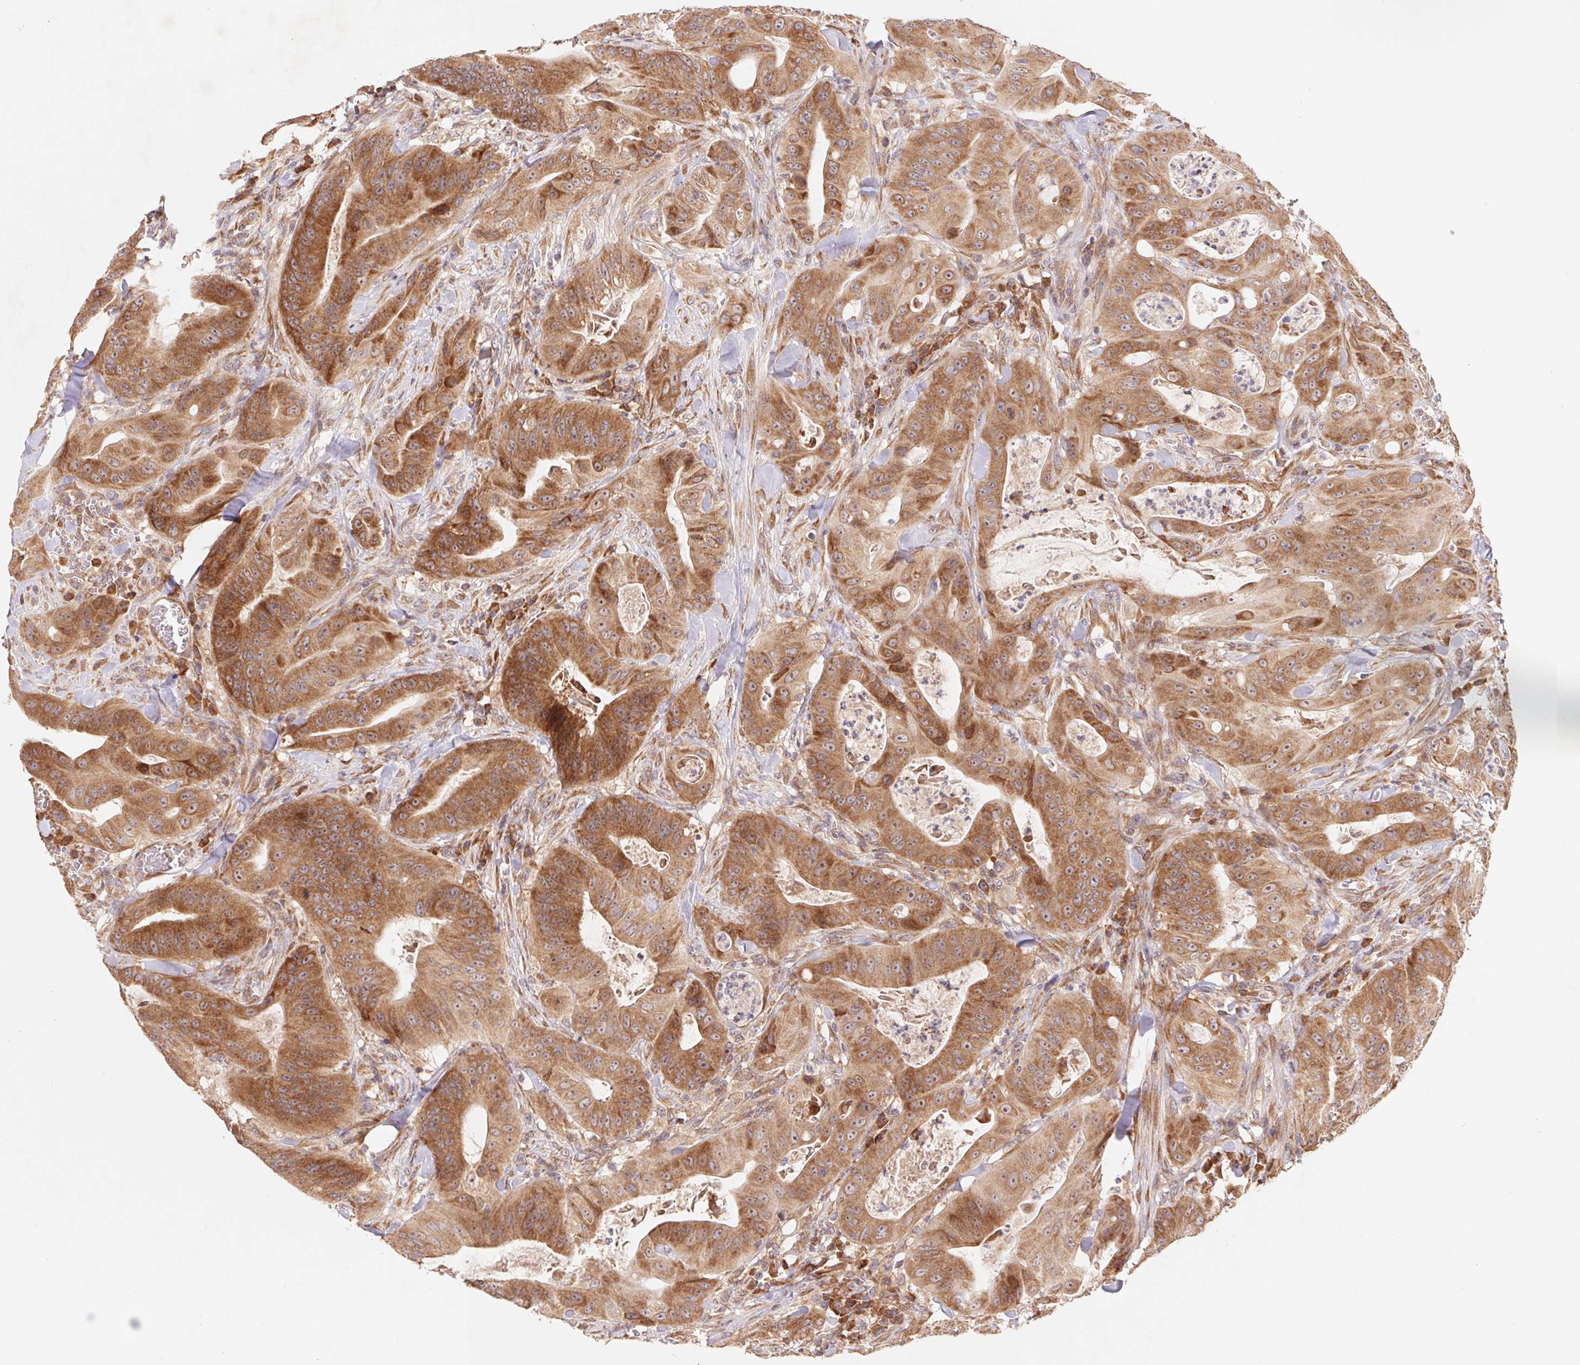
{"staining": {"intensity": "moderate", "quantity": ">75%", "location": "cytoplasmic/membranous"}, "tissue": "colorectal cancer", "cell_type": "Tumor cells", "image_type": "cancer", "snomed": [{"axis": "morphology", "description": "Adenocarcinoma, NOS"}, {"axis": "topography", "description": "Colon"}], "caption": "Immunohistochemistry photomicrograph of colorectal cancer stained for a protein (brown), which reveals medium levels of moderate cytoplasmic/membranous staining in approximately >75% of tumor cells.", "gene": "RPL27A", "patient": {"sex": "male", "age": 33}}